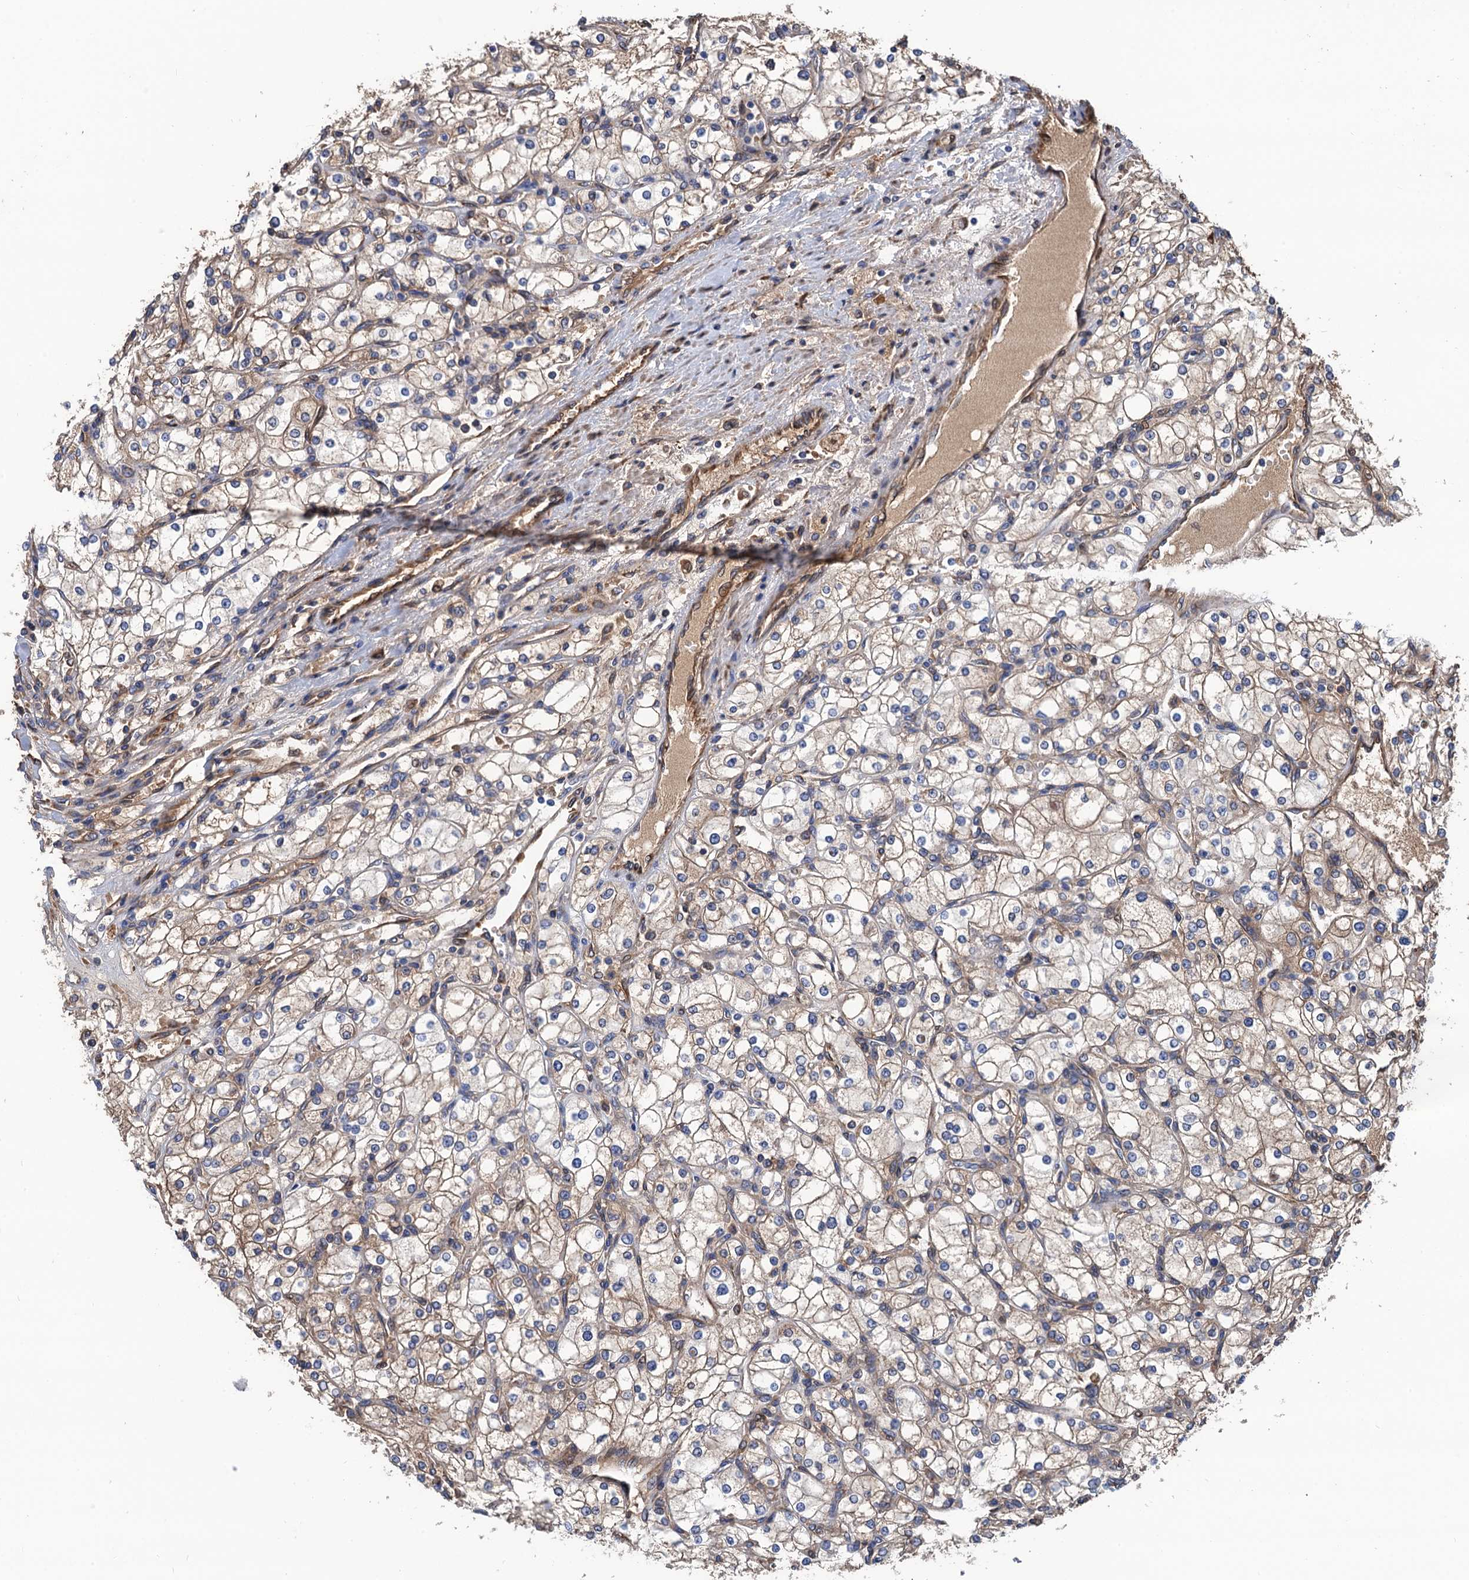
{"staining": {"intensity": "weak", "quantity": "25%-75%", "location": "cytoplasmic/membranous"}, "tissue": "renal cancer", "cell_type": "Tumor cells", "image_type": "cancer", "snomed": [{"axis": "morphology", "description": "Adenocarcinoma, NOS"}, {"axis": "topography", "description": "Kidney"}], "caption": "The histopathology image reveals staining of adenocarcinoma (renal), revealing weak cytoplasmic/membranous protein staining (brown color) within tumor cells. Immunohistochemistry (ihc) stains the protein of interest in brown and the nuclei are stained blue.", "gene": "CNNM1", "patient": {"sex": "male", "age": 80}}